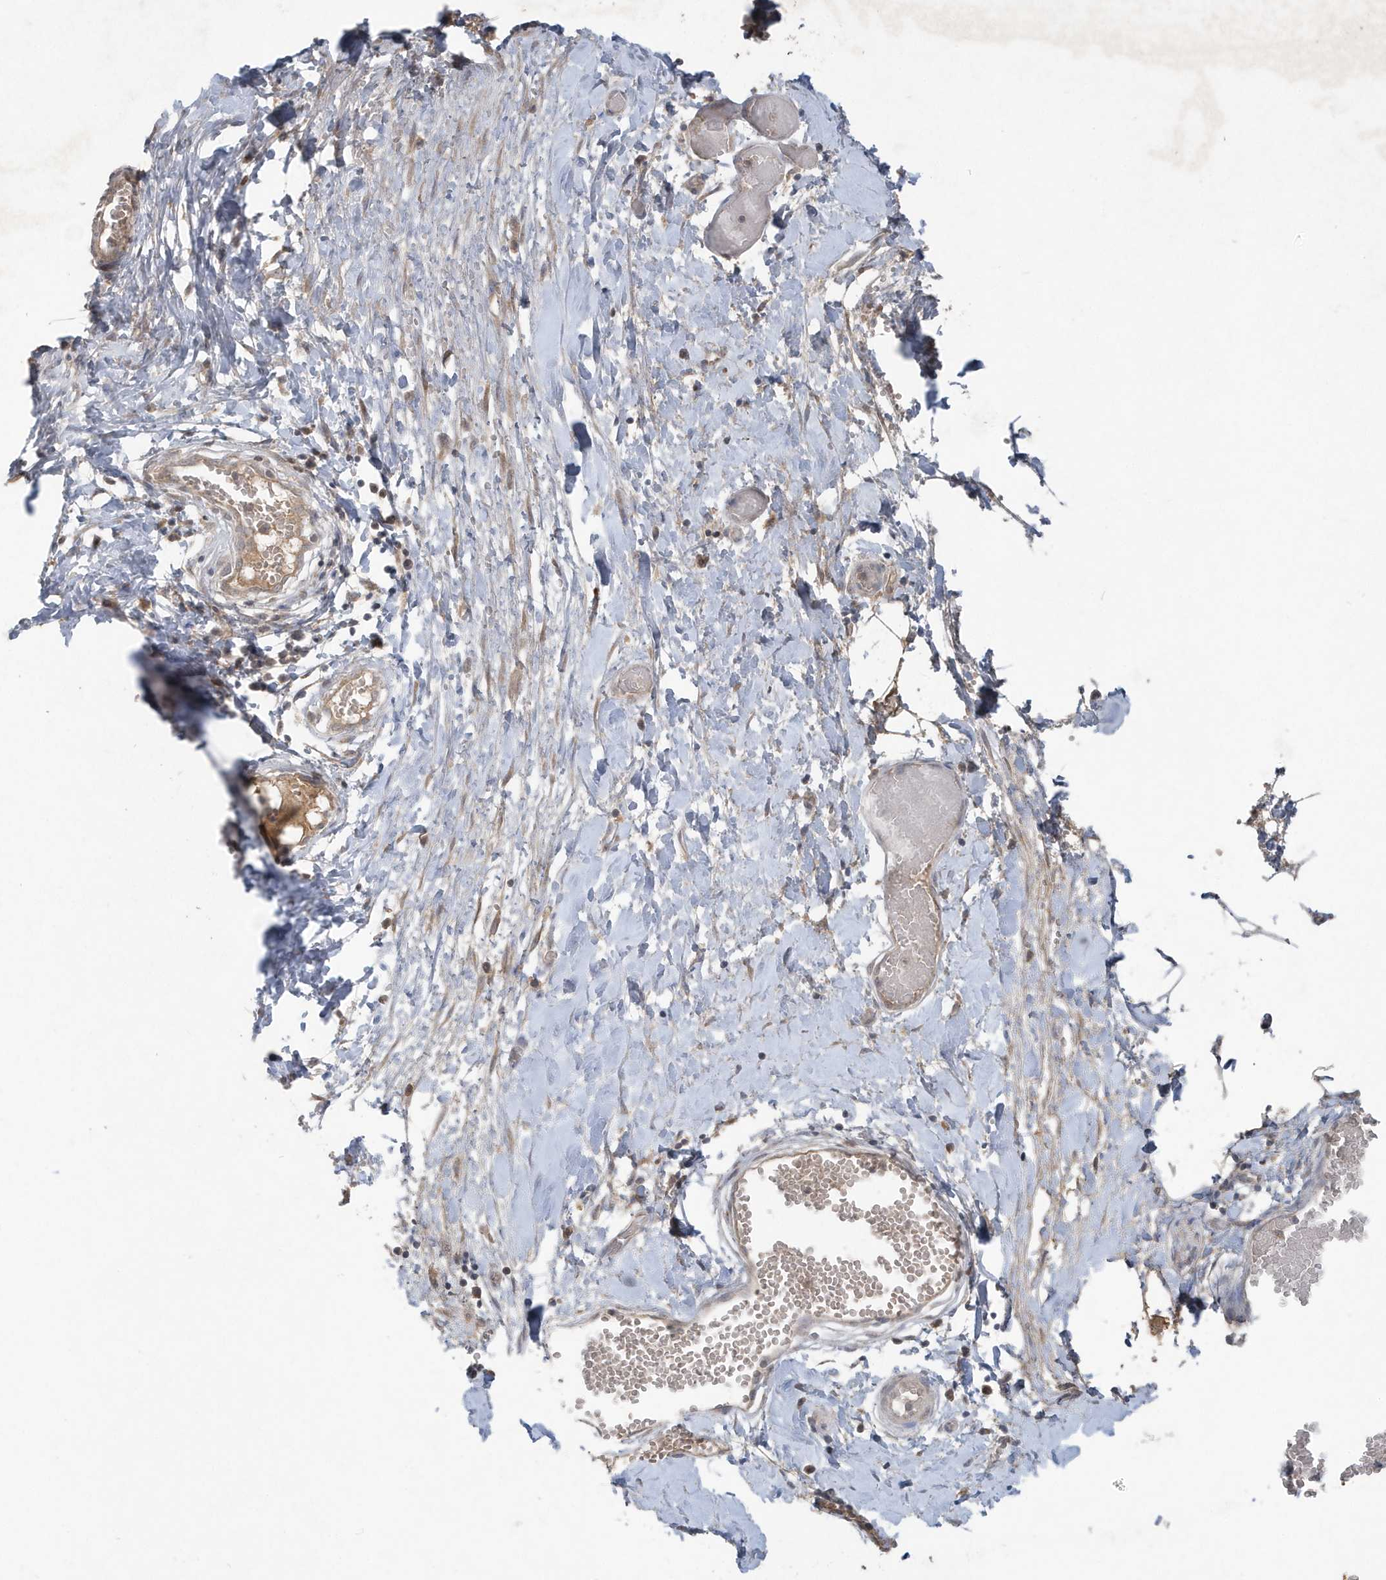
{"staining": {"intensity": "negative", "quantity": "none", "location": "none"}, "tissue": "smooth muscle", "cell_type": "Smooth muscle cells", "image_type": "normal", "snomed": [{"axis": "morphology", "description": "Normal tissue, NOS"}, {"axis": "morphology", "description": "Adenocarcinoma, NOS"}, {"axis": "topography", "description": "Colon"}, {"axis": "topography", "description": "Peripheral nerve tissue"}], "caption": "A high-resolution histopathology image shows immunohistochemistry (IHC) staining of benign smooth muscle, which exhibits no significant positivity in smooth muscle cells.", "gene": "C1RL", "patient": {"sex": "male", "age": 14}}